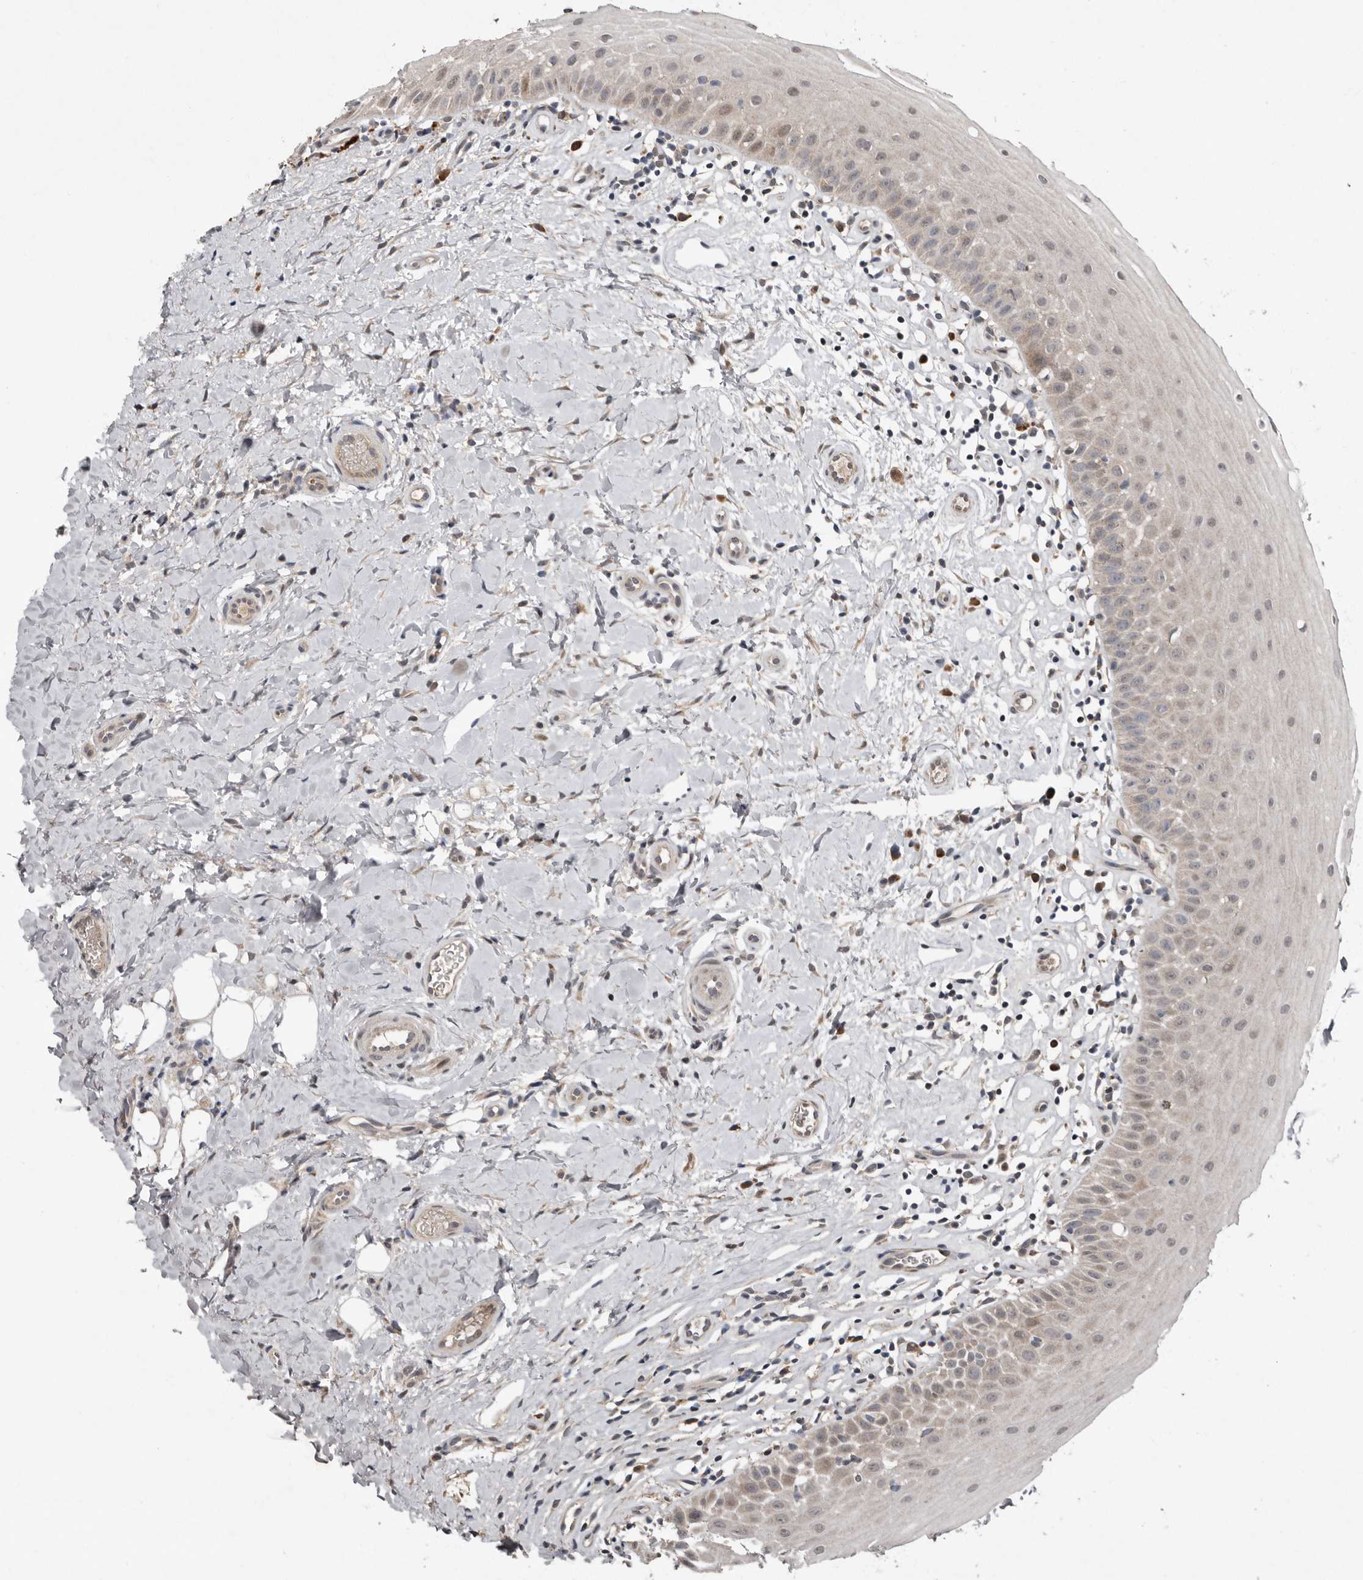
{"staining": {"intensity": "weak", "quantity": "25%-75%", "location": "cytoplasmic/membranous"}, "tissue": "oral mucosa", "cell_type": "Squamous epithelial cells", "image_type": "normal", "snomed": [{"axis": "morphology", "description": "Normal tissue, NOS"}, {"axis": "topography", "description": "Oral tissue"}], "caption": "A brown stain labels weak cytoplasmic/membranous positivity of a protein in squamous epithelial cells of benign oral mucosa. (DAB IHC, brown staining for protein, blue staining for nuclei).", "gene": "CHML", "patient": {"sex": "female", "age": 56}}